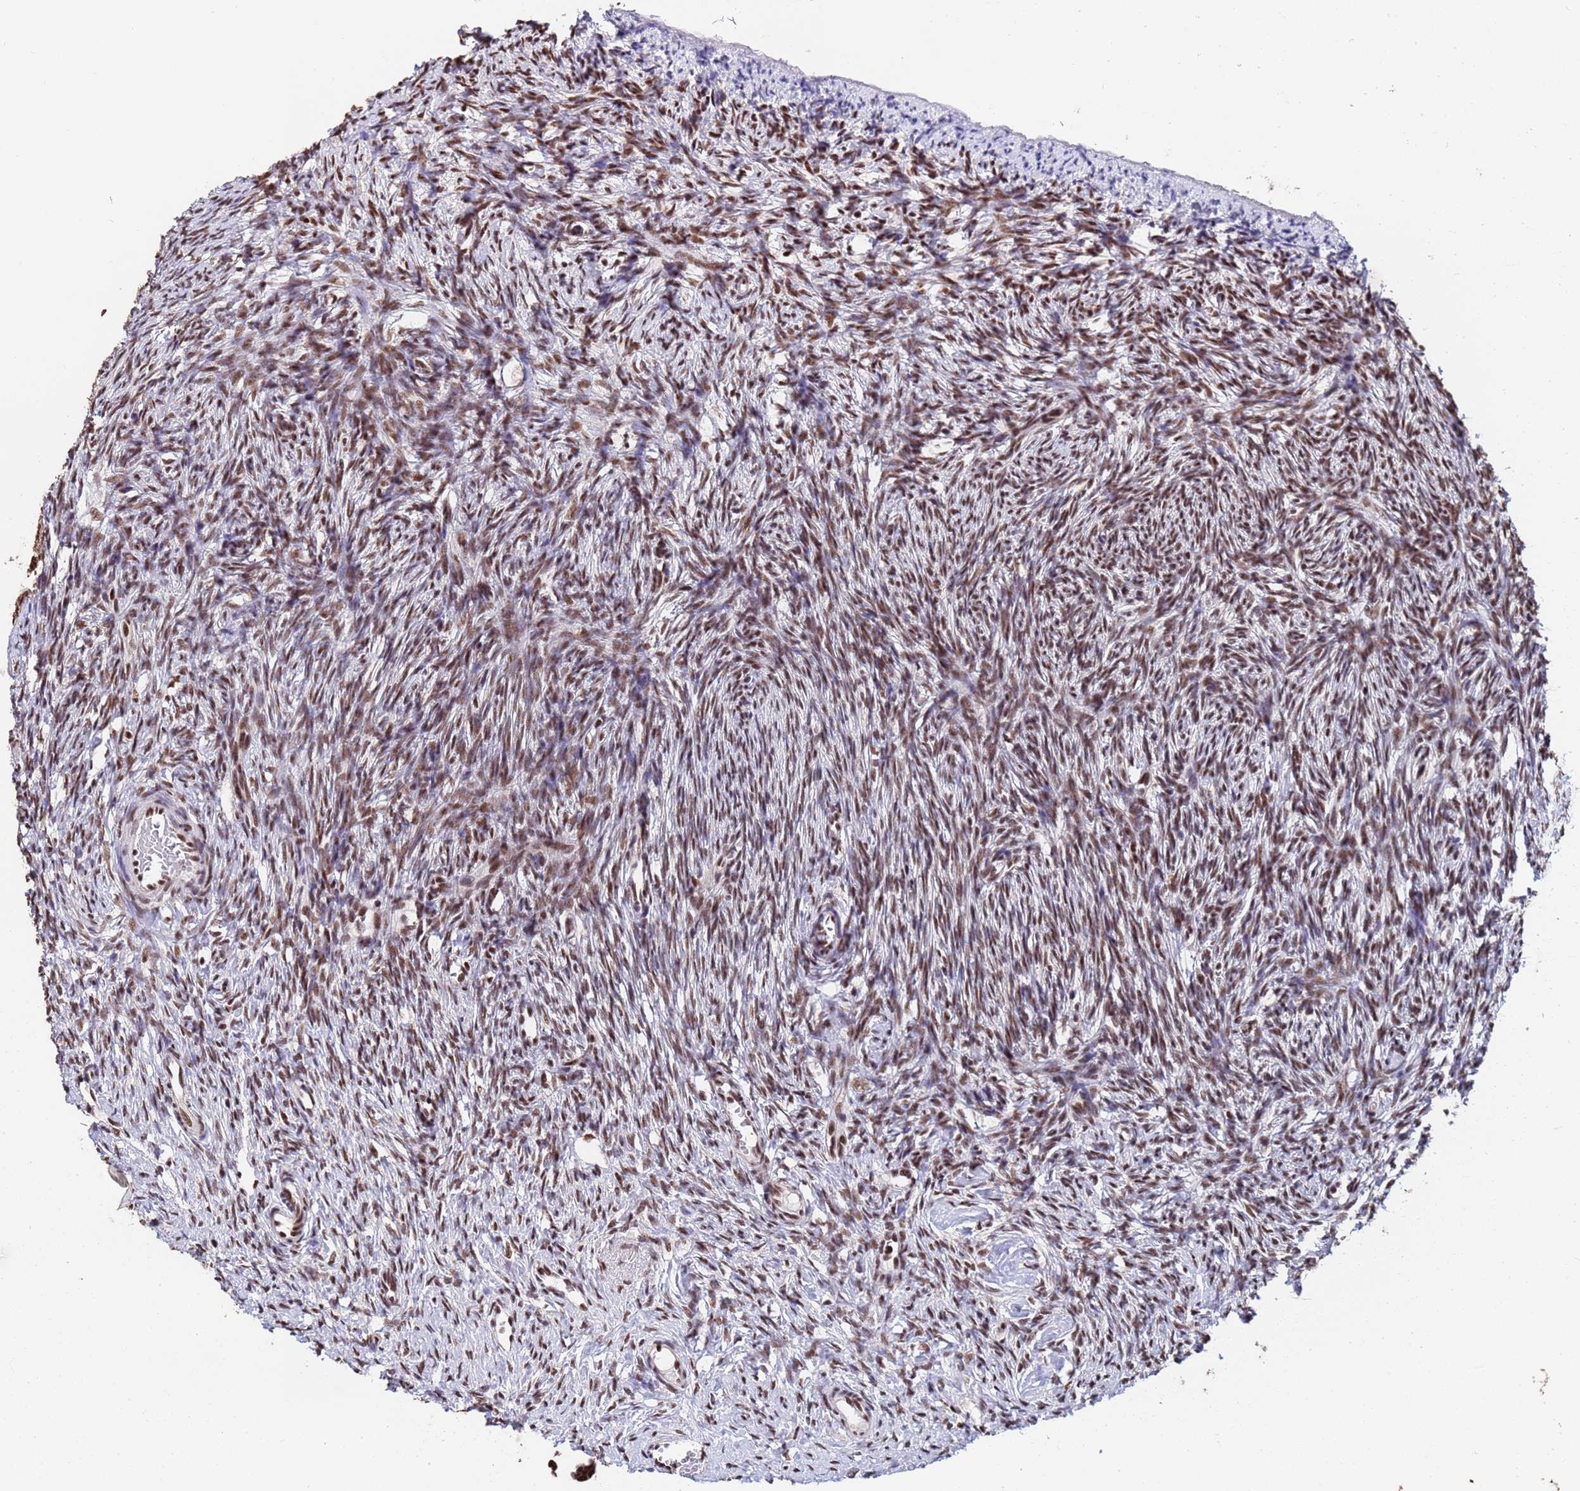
{"staining": {"intensity": "moderate", "quantity": ">75%", "location": "nuclear"}, "tissue": "ovary", "cell_type": "Ovarian stroma cells", "image_type": "normal", "snomed": [{"axis": "morphology", "description": "Normal tissue, NOS"}, {"axis": "topography", "description": "Ovary"}], "caption": "Ovary stained for a protein reveals moderate nuclear positivity in ovarian stroma cells. The protein of interest is shown in brown color, while the nuclei are stained blue.", "gene": "SF3B2", "patient": {"sex": "female", "age": 51}}